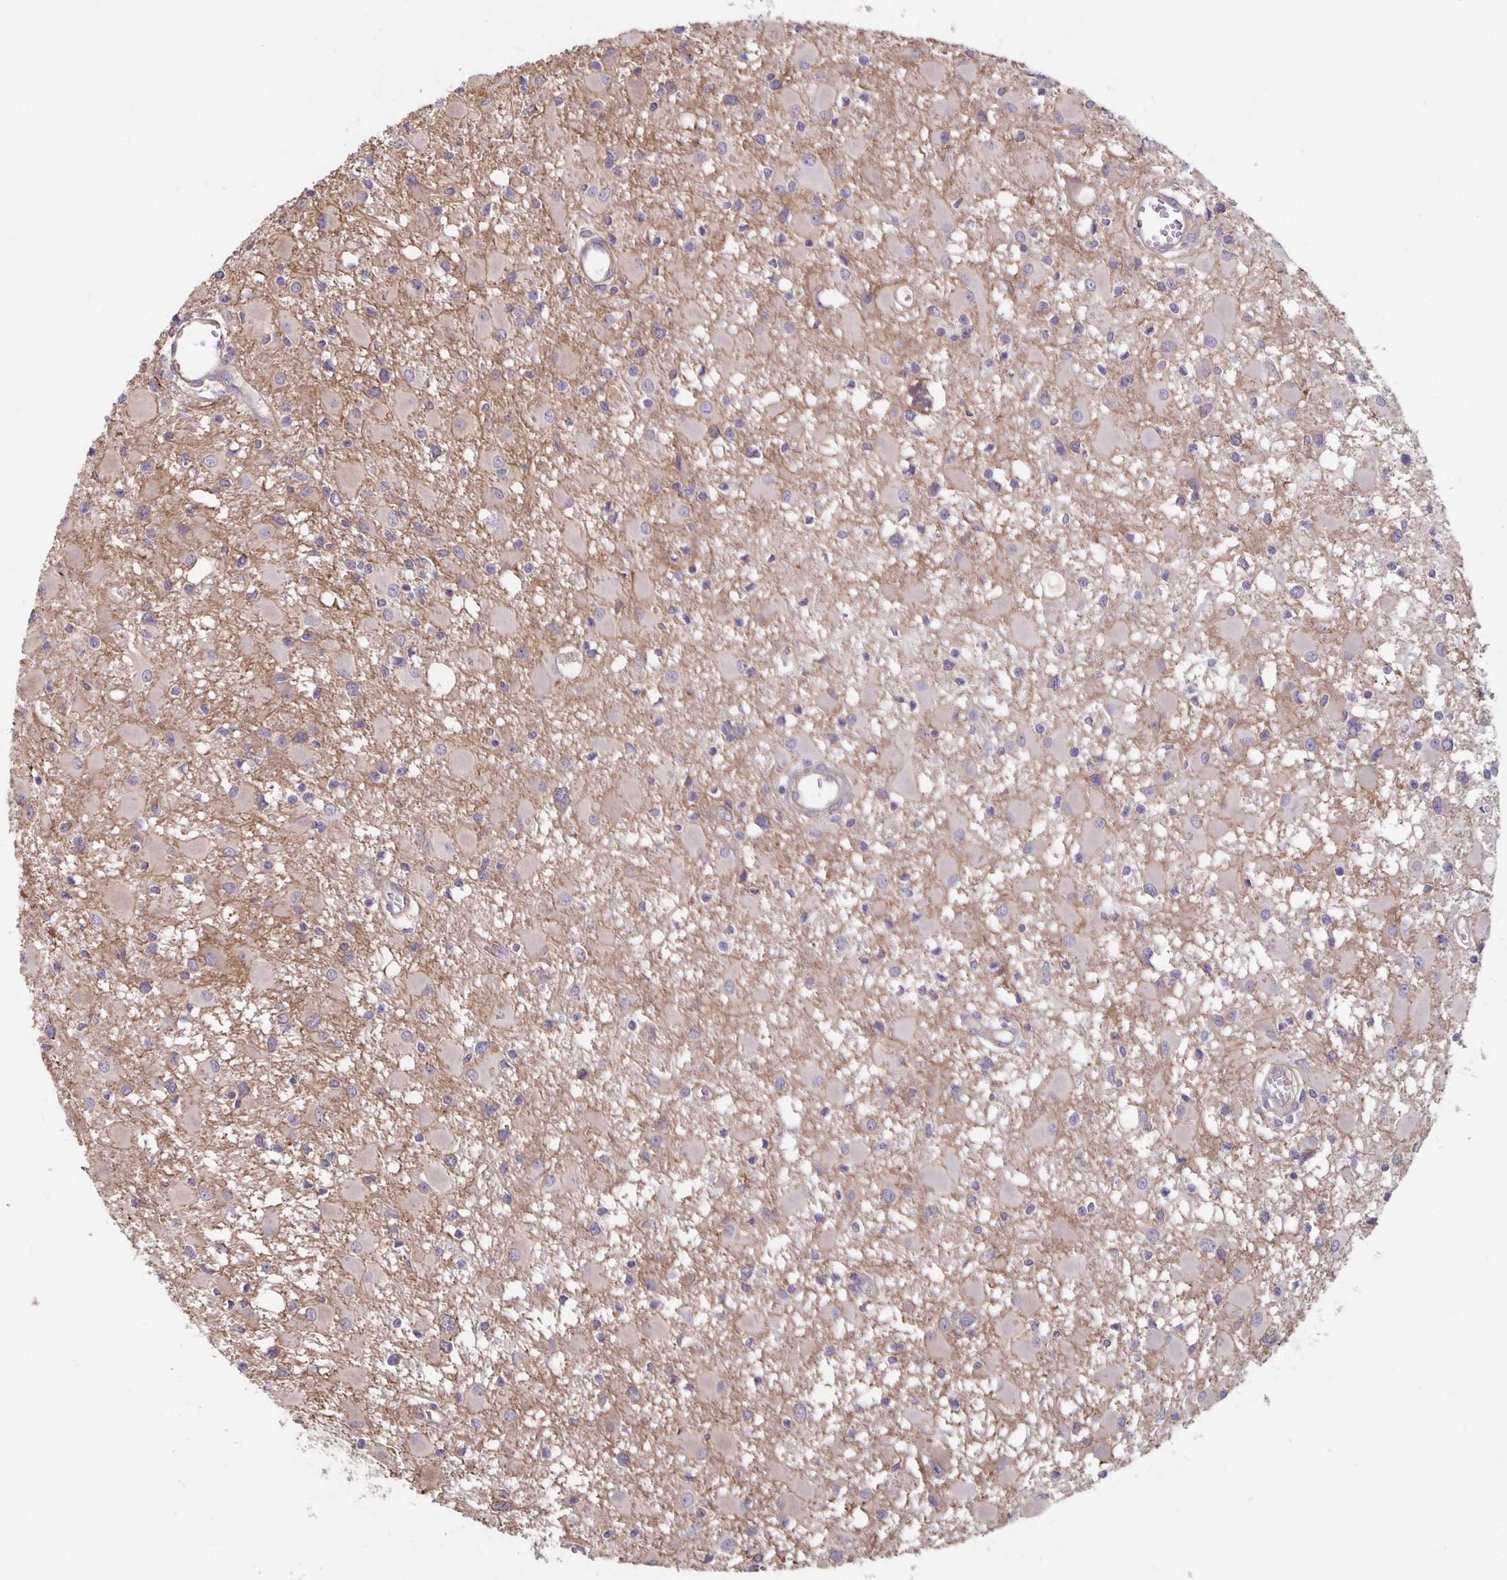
{"staining": {"intensity": "negative", "quantity": "none", "location": "none"}, "tissue": "glioma", "cell_type": "Tumor cells", "image_type": "cancer", "snomed": [{"axis": "morphology", "description": "Glioma, malignant, High grade"}, {"axis": "topography", "description": "Brain"}], "caption": "Tumor cells are negative for protein expression in human high-grade glioma (malignant). The staining is performed using DAB (3,3'-diaminobenzidine) brown chromogen with nuclei counter-stained in using hematoxylin.", "gene": "PPP1R3E", "patient": {"sex": "male", "age": 54}}